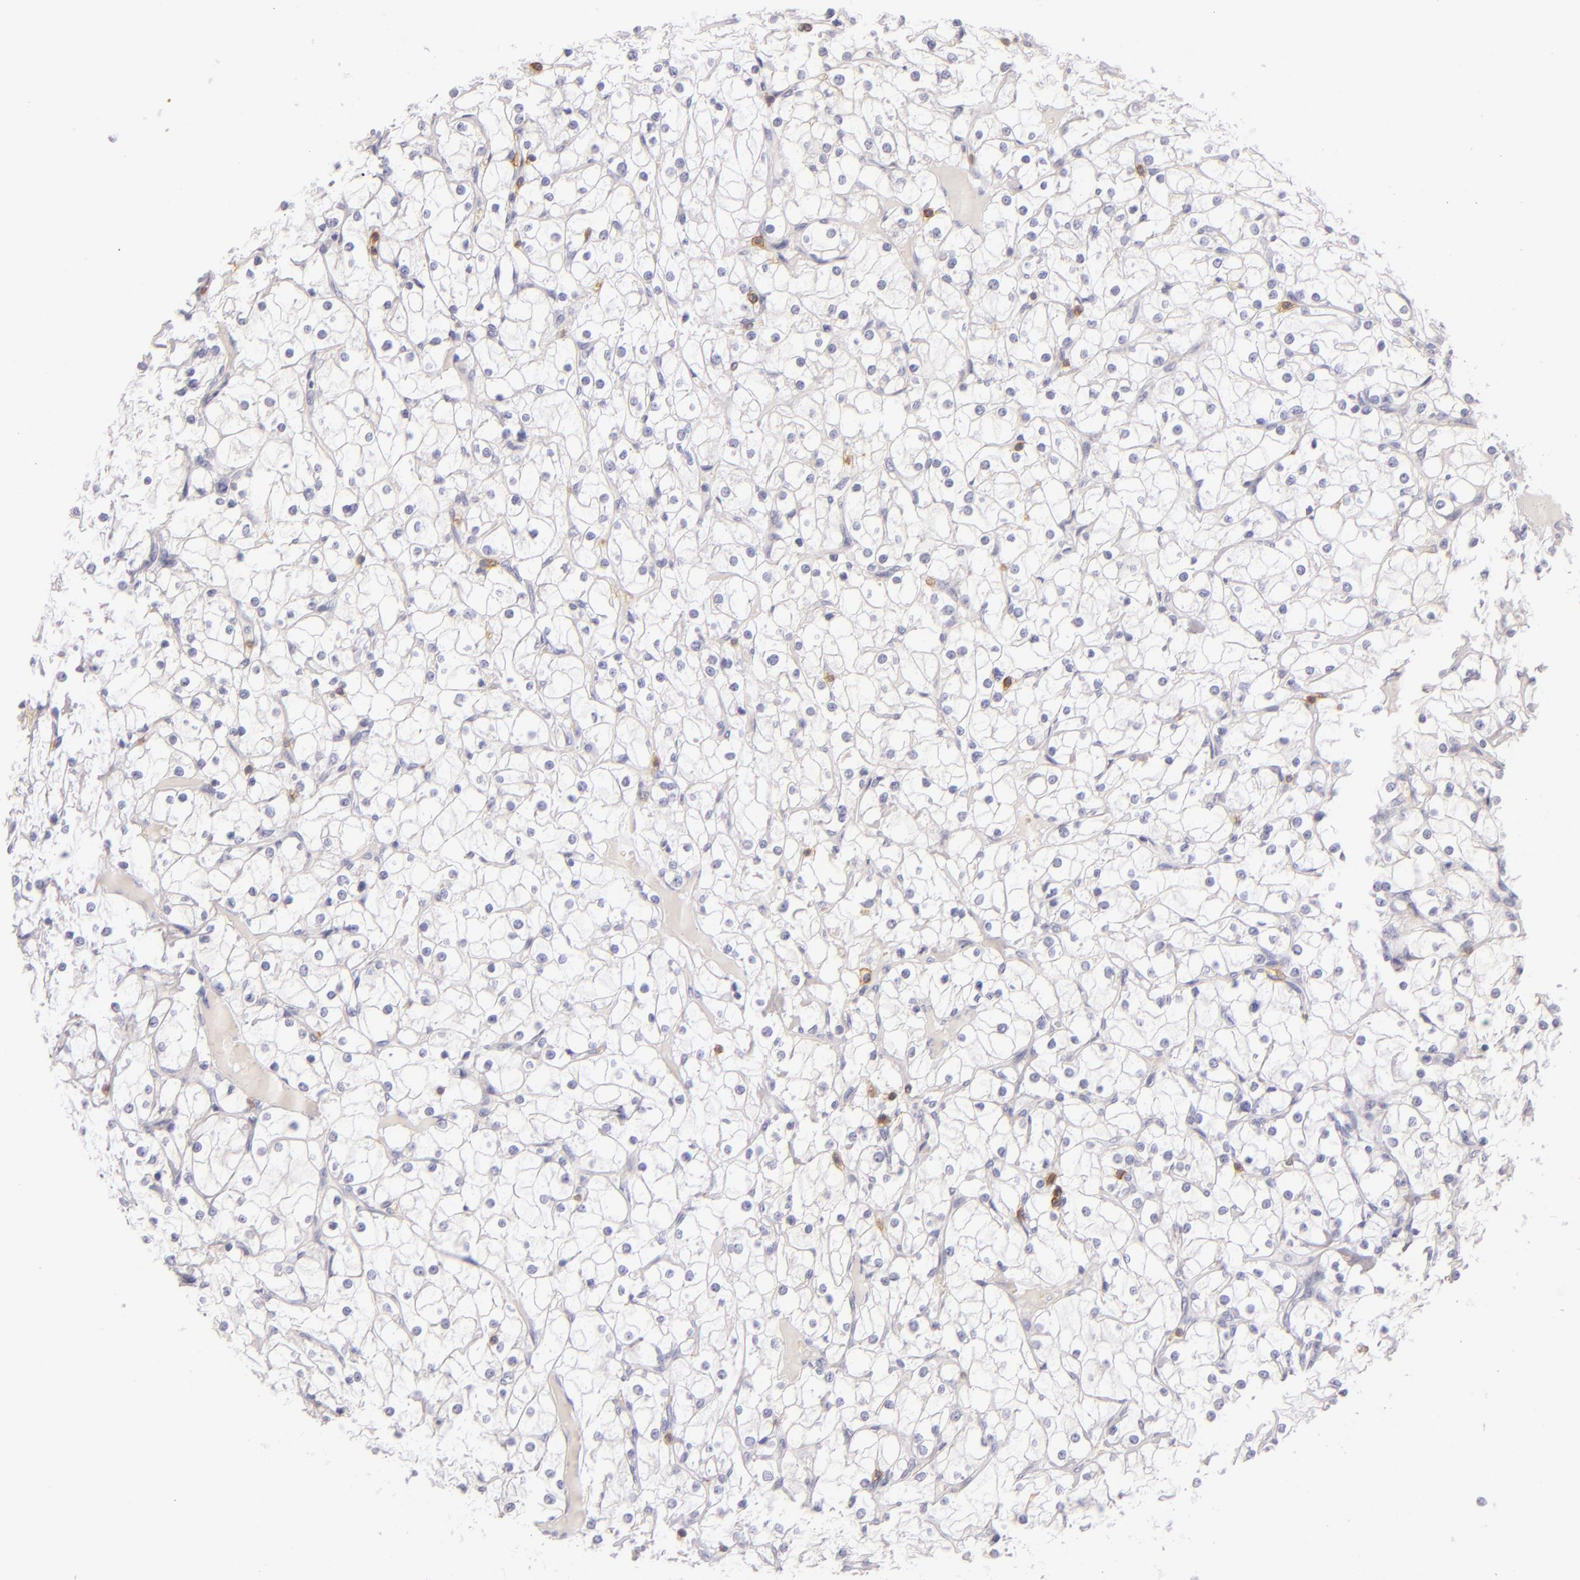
{"staining": {"intensity": "negative", "quantity": "none", "location": "none"}, "tissue": "renal cancer", "cell_type": "Tumor cells", "image_type": "cancer", "snomed": [{"axis": "morphology", "description": "Adenocarcinoma, NOS"}, {"axis": "topography", "description": "Kidney"}], "caption": "Renal cancer (adenocarcinoma) was stained to show a protein in brown. There is no significant staining in tumor cells.", "gene": "LAT", "patient": {"sex": "female", "age": 73}}